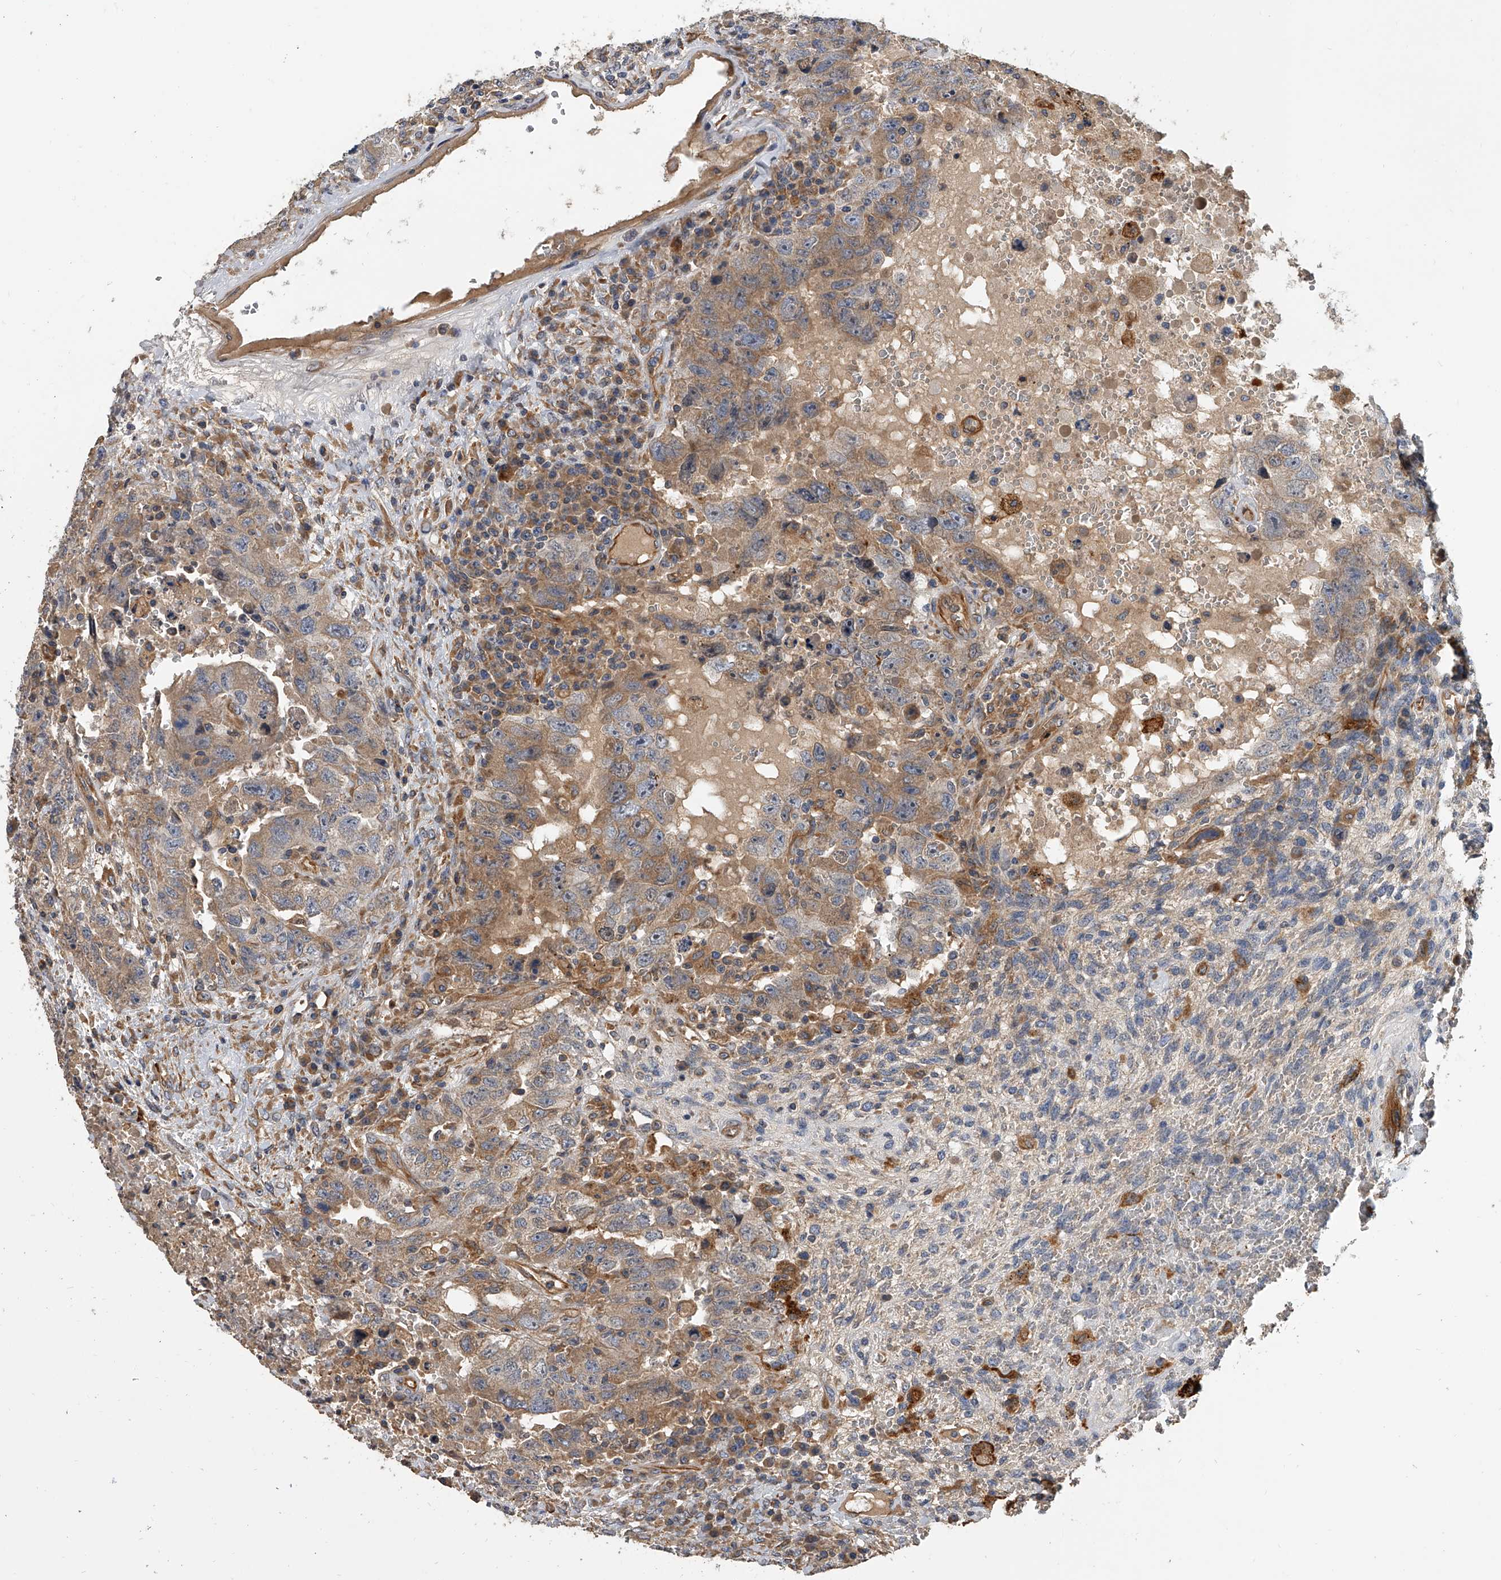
{"staining": {"intensity": "weak", "quantity": ">75%", "location": "cytoplasmic/membranous"}, "tissue": "testis cancer", "cell_type": "Tumor cells", "image_type": "cancer", "snomed": [{"axis": "morphology", "description": "Carcinoma, Embryonal, NOS"}, {"axis": "topography", "description": "Testis"}], "caption": "Protein staining of embryonal carcinoma (testis) tissue exhibits weak cytoplasmic/membranous positivity in about >75% of tumor cells.", "gene": "EXOC4", "patient": {"sex": "male", "age": 26}}